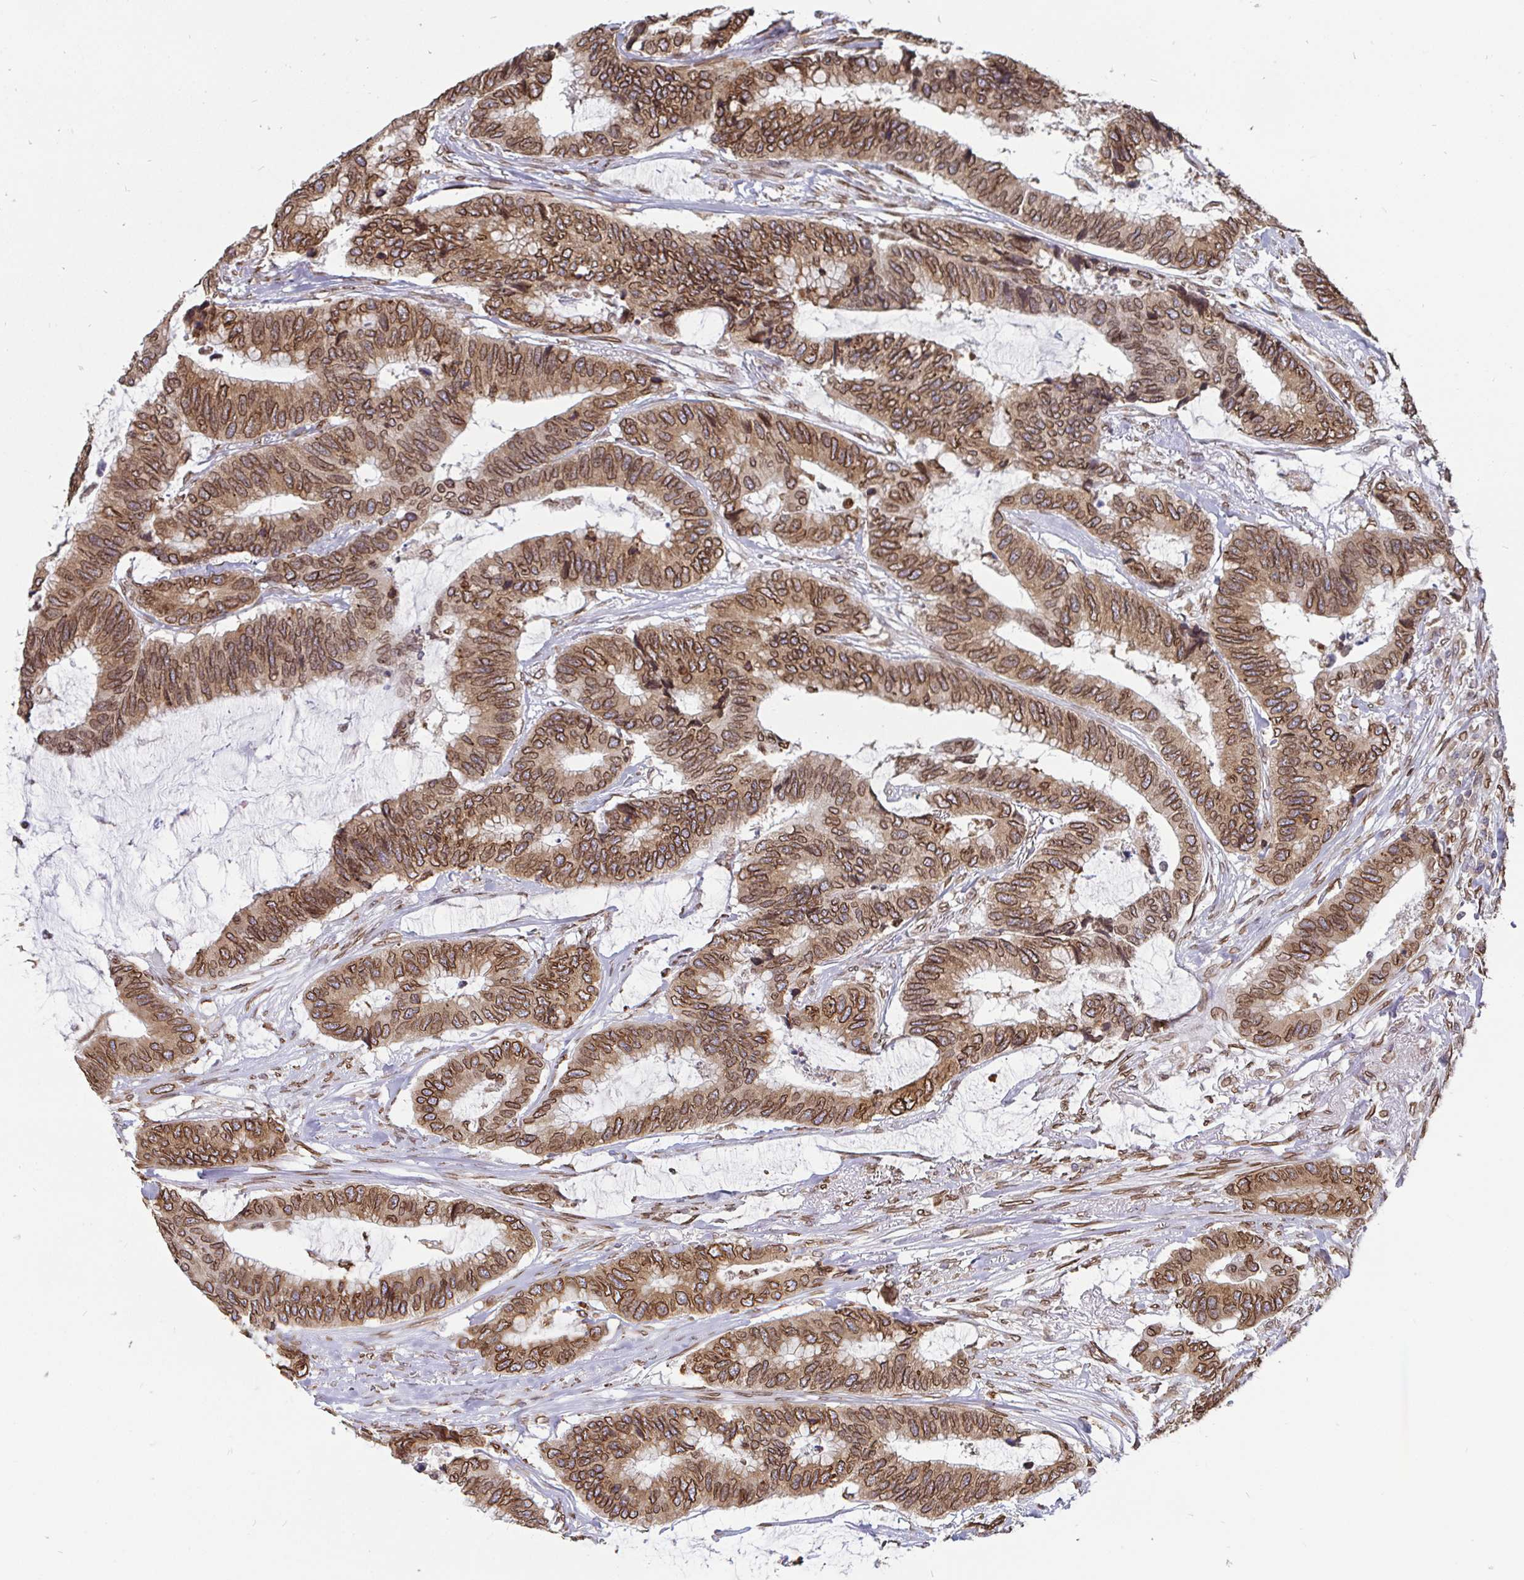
{"staining": {"intensity": "moderate", "quantity": ">75%", "location": "cytoplasmic/membranous,nuclear"}, "tissue": "colorectal cancer", "cell_type": "Tumor cells", "image_type": "cancer", "snomed": [{"axis": "morphology", "description": "Adenocarcinoma, NOS"}, {"axis": "topography", "description": "Rectum"}], "caption": "IHC staining of colorectal cancer (adenocarcinoma), which demonstrates medium levels of moderate cytoplasmic/membranous and nuclear staining in approximately >75% of tumor cells indicating moderate cytoplasmic/membranous and nuclear protein expression. The staining was performed using DAB (brown) for protein detection and nuclei were counterstained in hematoxylin (blue).", "gene": "EMD", "patient": {"sex": "female", "age": 59}}